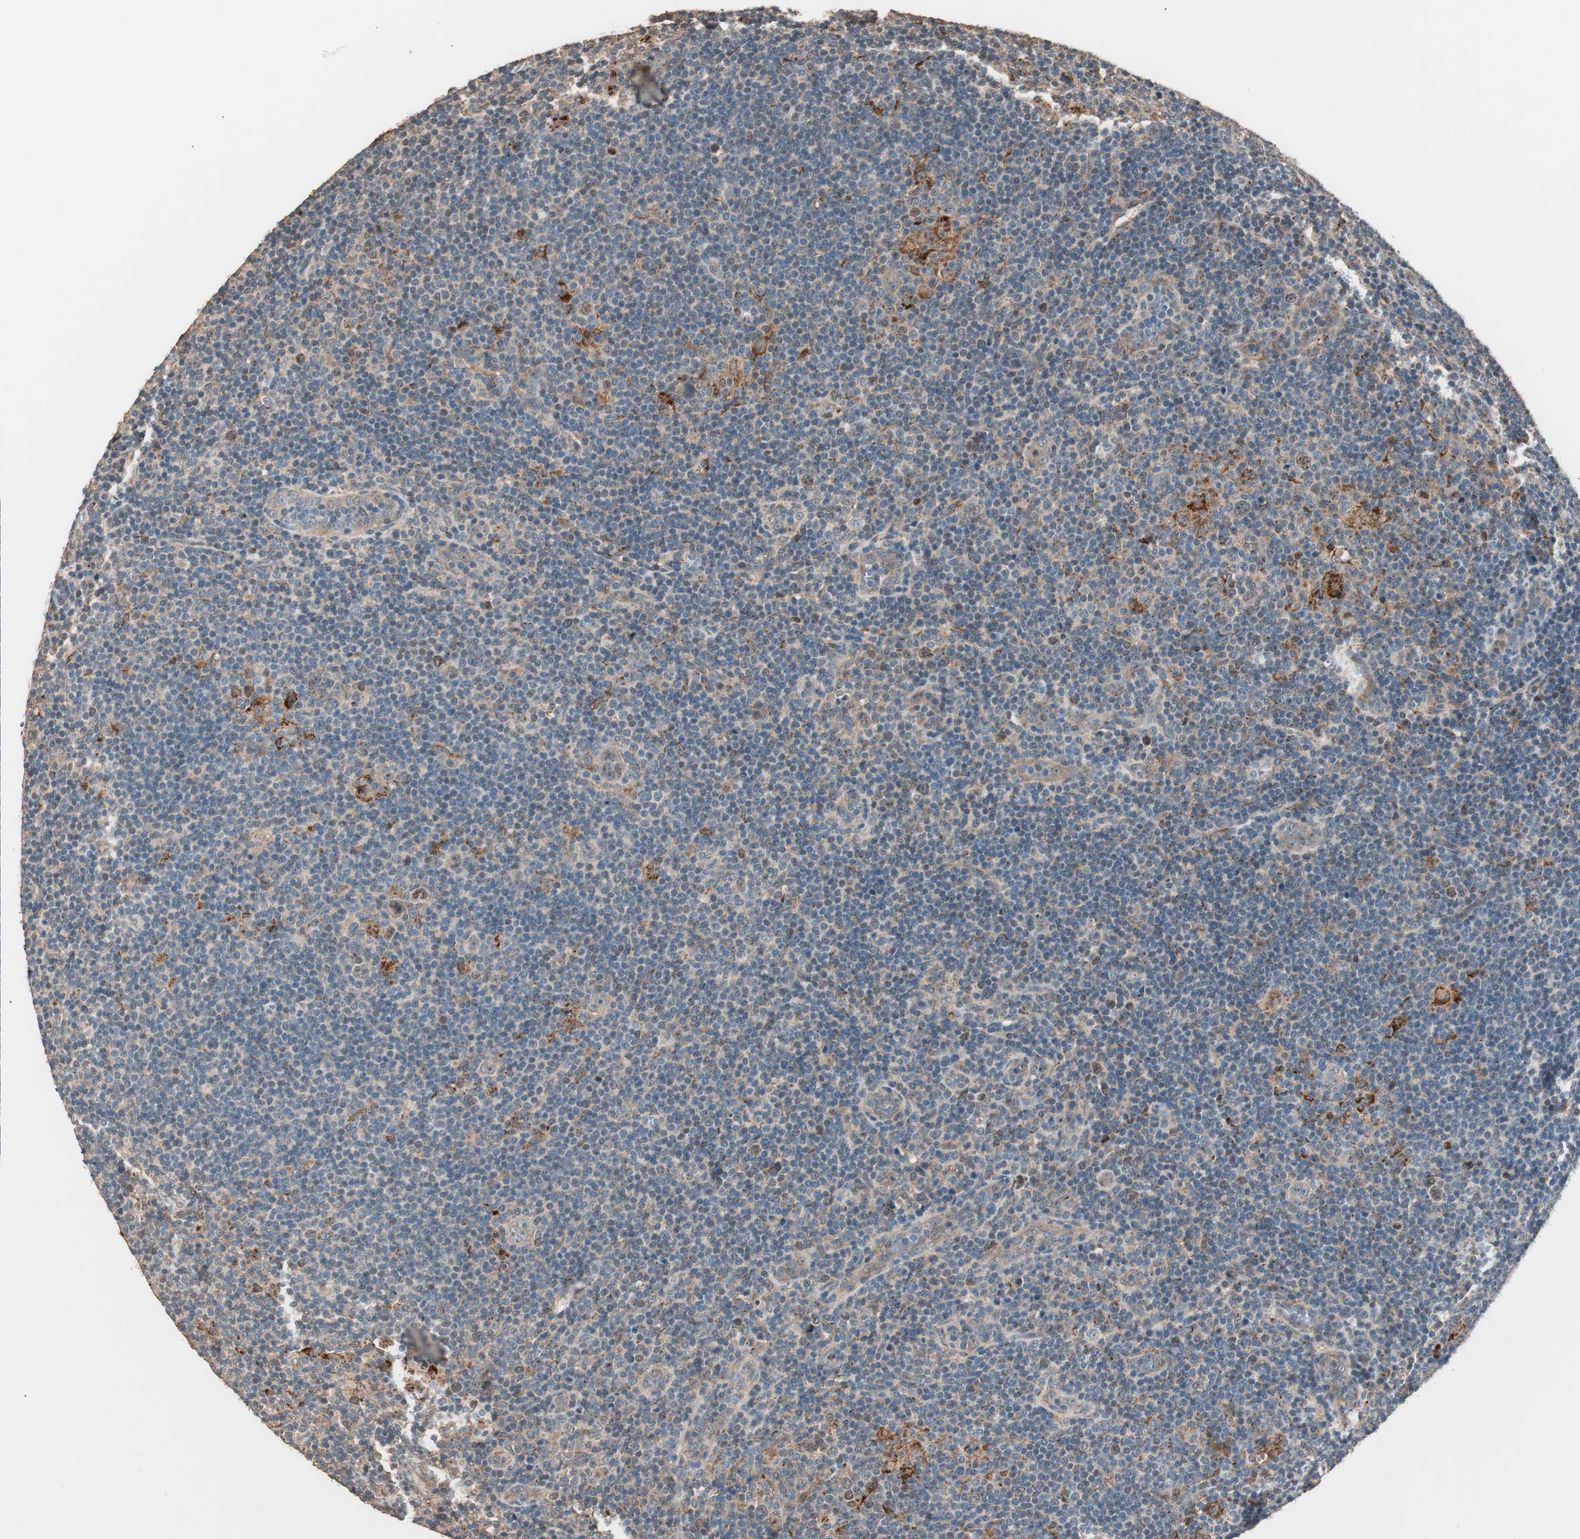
{"staining": {"intensity": "moderate", "quantity": "<25%", "location": "cytoplasmic/membranous"}, "tissue": "lymphoma", "cell_type": "Tumor cells", "image_type": "cancer", "snomed": [{"axis": "morphology", "description": "Hodgkin's disease, NOS"}, {"axis": "topography", "description": "Lymph node"}], "caption": "The image reveals immunohistochemical staining of lymphoma. There is moderate cytoplasmic/membranous staining is seen in about <25% of tumor cells. The staining was performed using DAB to visualize the protein expression in brown, while the nuclei were stained in blue with hematoxylin (Magnification: 20x).", "gene": "NFRKB", "patient": {"sex": "female", "age": 57}}